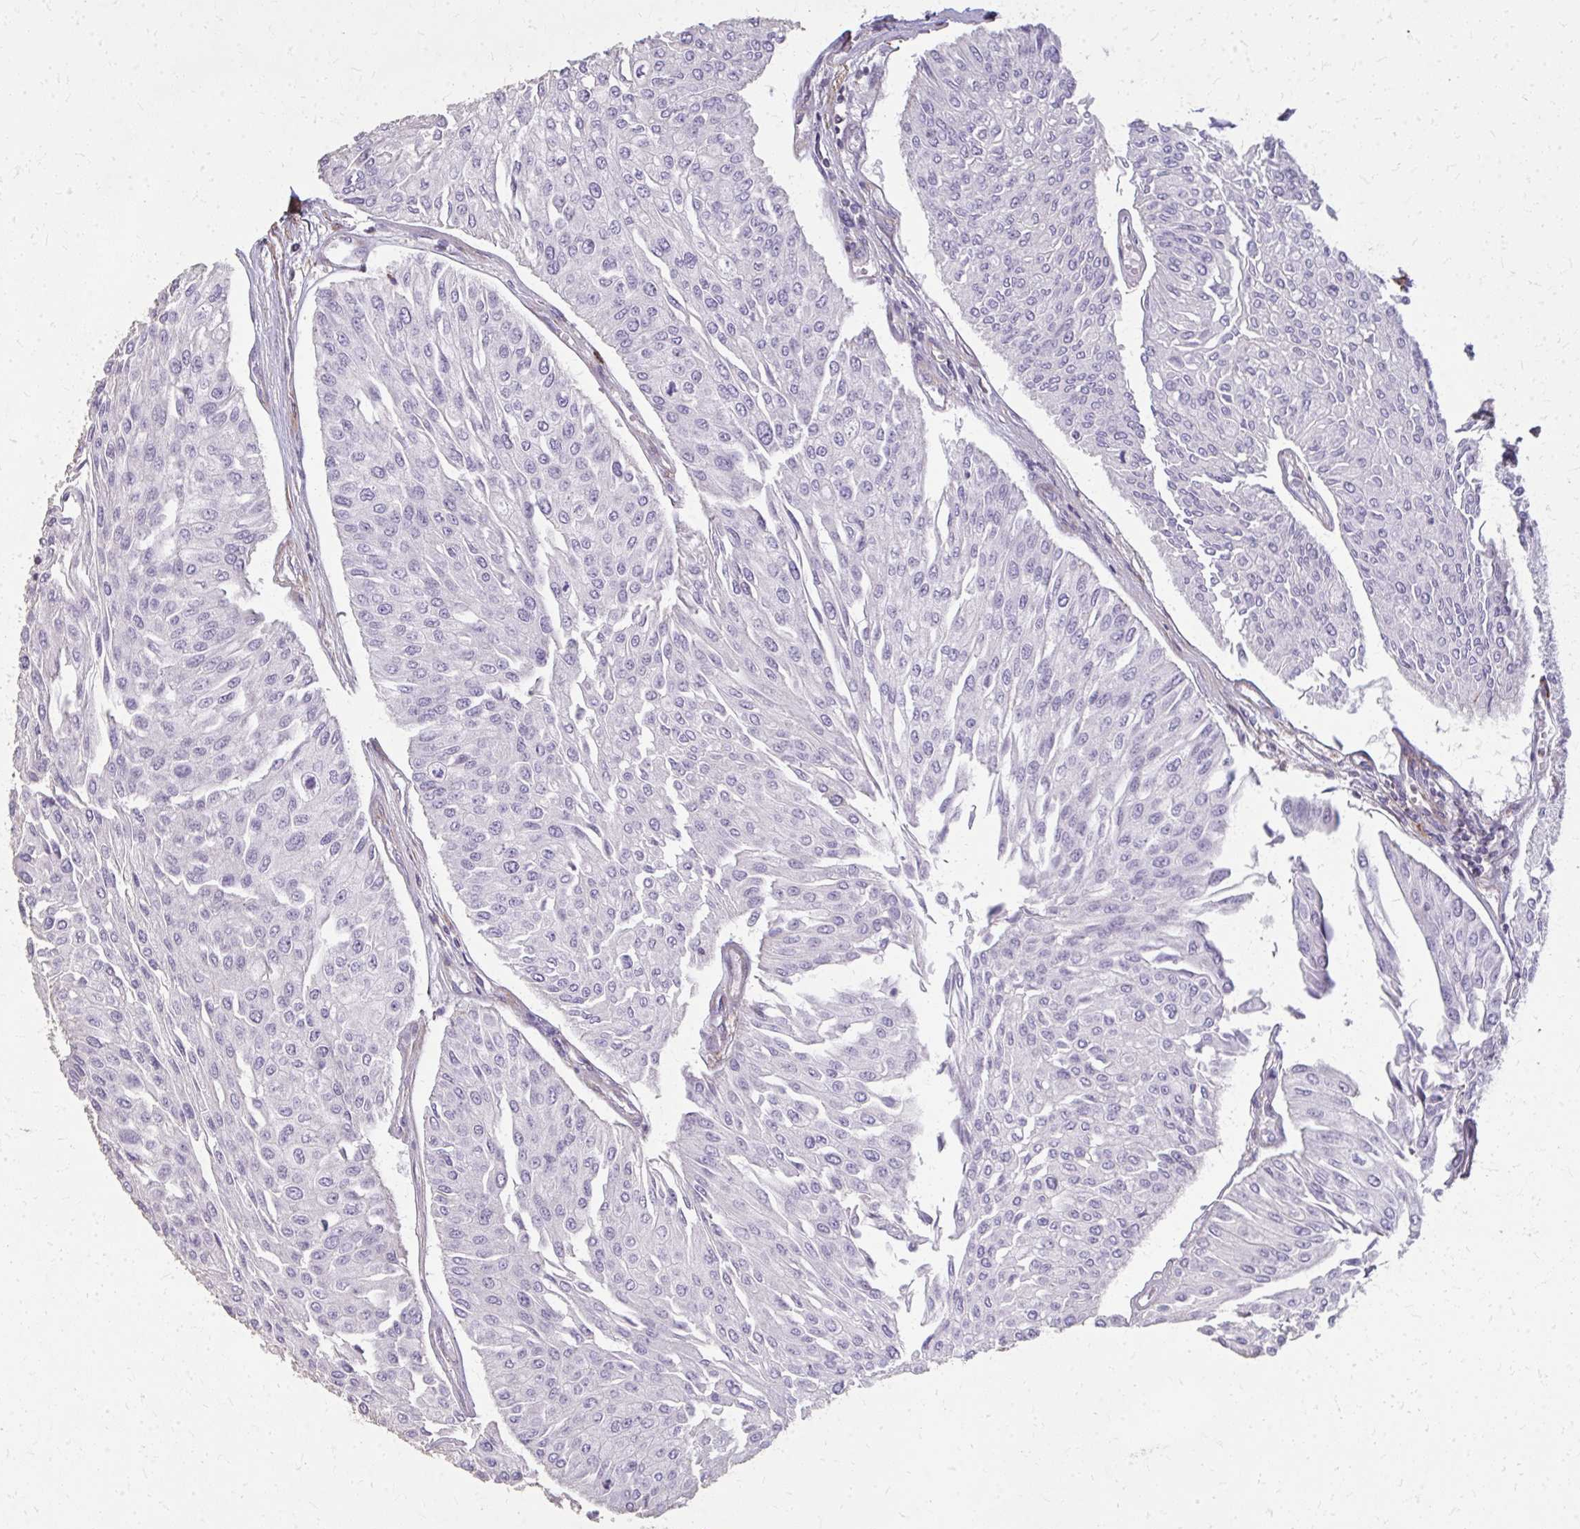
{"staining": {"intensity": "negative", "quantity": "none", "location": "none"}, "tissue": "urothelial cancer", "cell_type": "Tumor cells", "image_type": "cancer", "snomed": [{"axis": "morphology", "description": "Urothelial carcinoma, Low grade"}, {"axis": "topography", "description": "Urinary bladder"}], "caption": "There is no significant expression in tumor cells of urothelial cancer. Nuclei are stained in blue.", "gene": "TENM4", "patient": {"sex": "male", "age": 67}}